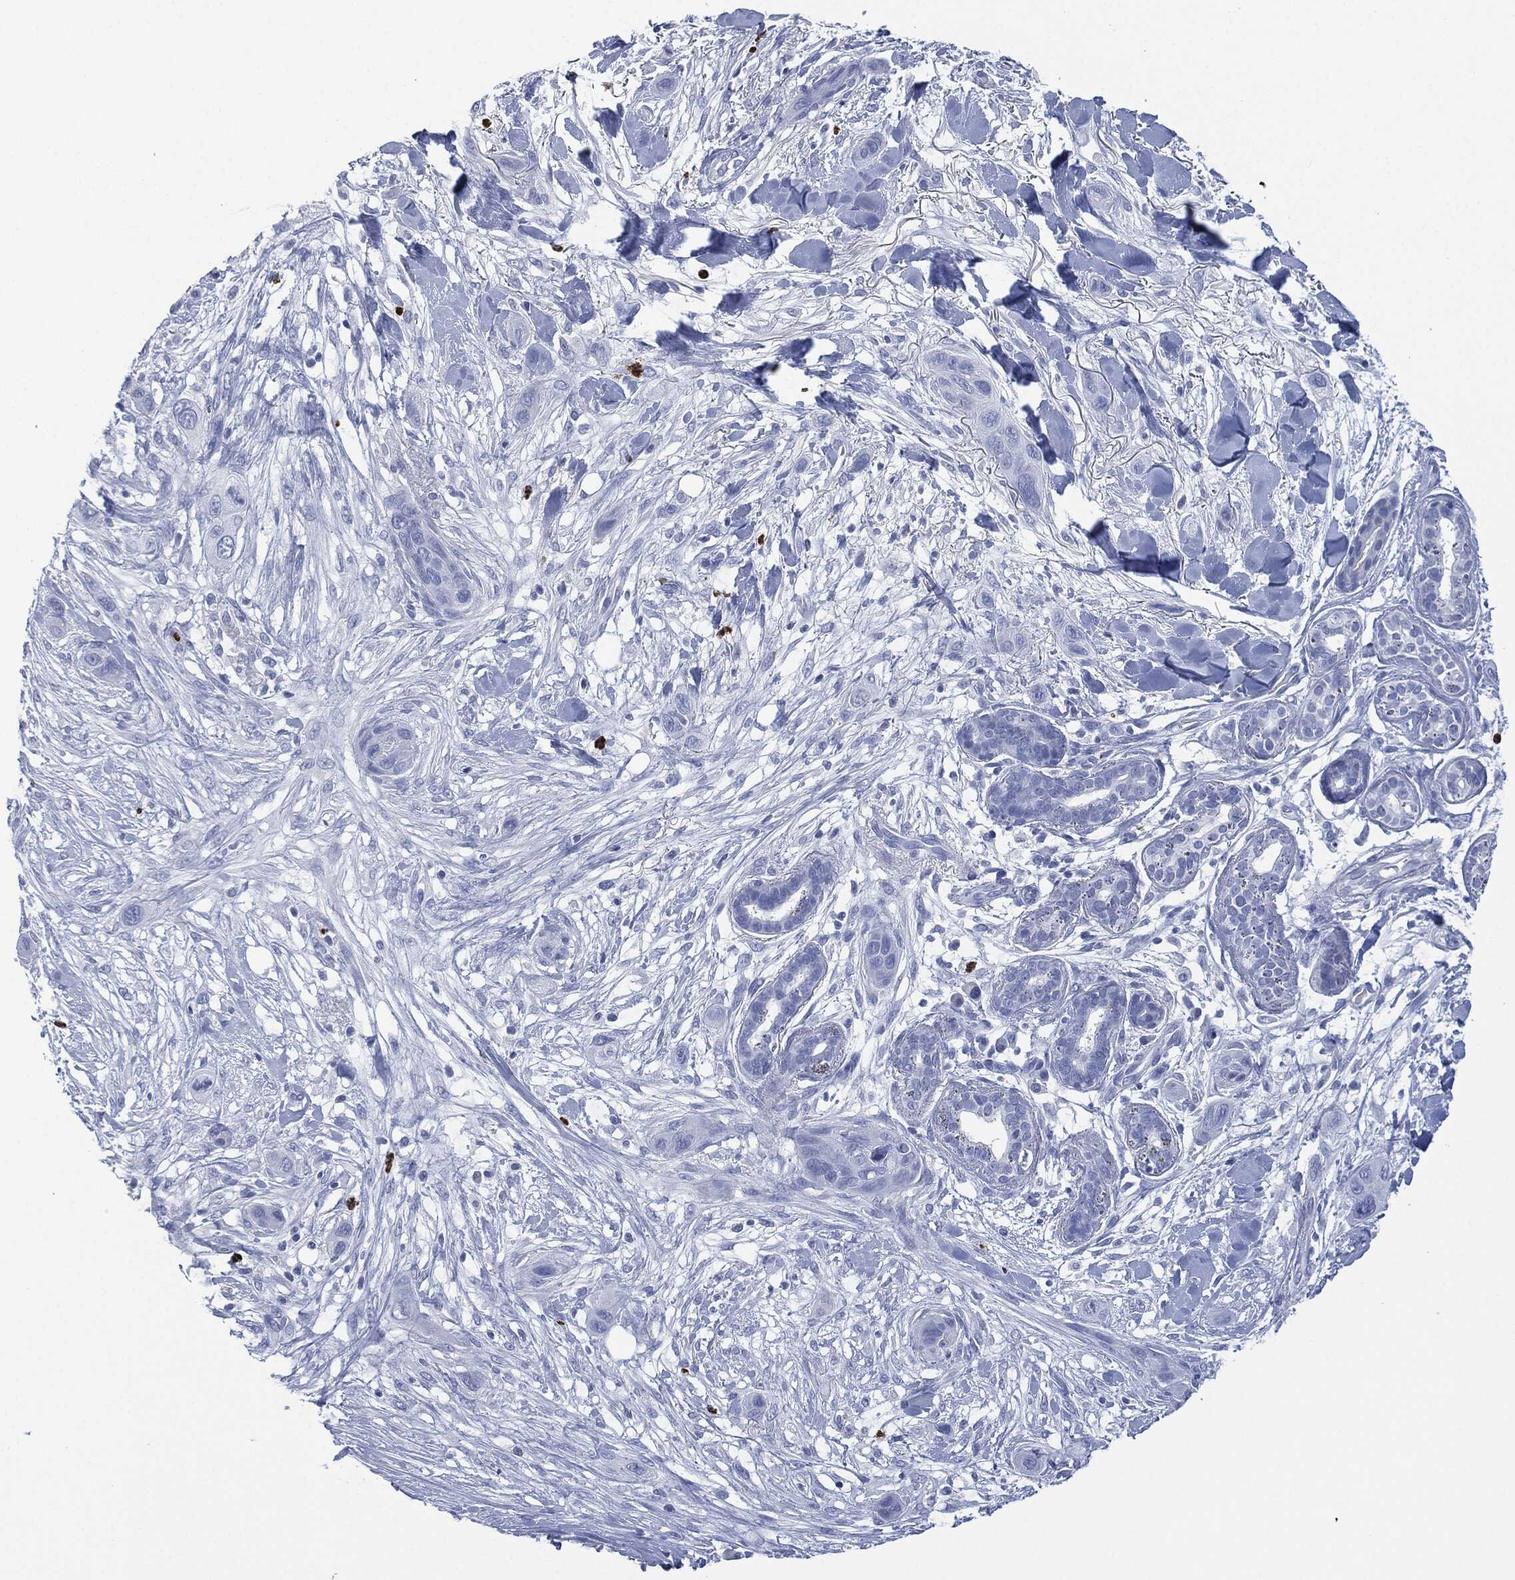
{"staining": {"intensity": "negative", "quantity": "none", "location": "none"}, "tissue": "skin cancer", "cell_type": "Tumor cells", "image_type": "cancer", "snomed": [{"axis": "morphology", "description": "Squamous cell carcinoma, NOS"}, {"axis": "topography", "description": "Skin"}], "caption": "High magnification brightfield microscopy of skin cancer (squamous cell carcinoma) stained with DAB (brown) and counterstained with hematoxylin (blue): tumor cells show no significant staining.", "gene": "CEACAM8", "patient": {"sex": "male", "age": 78}}